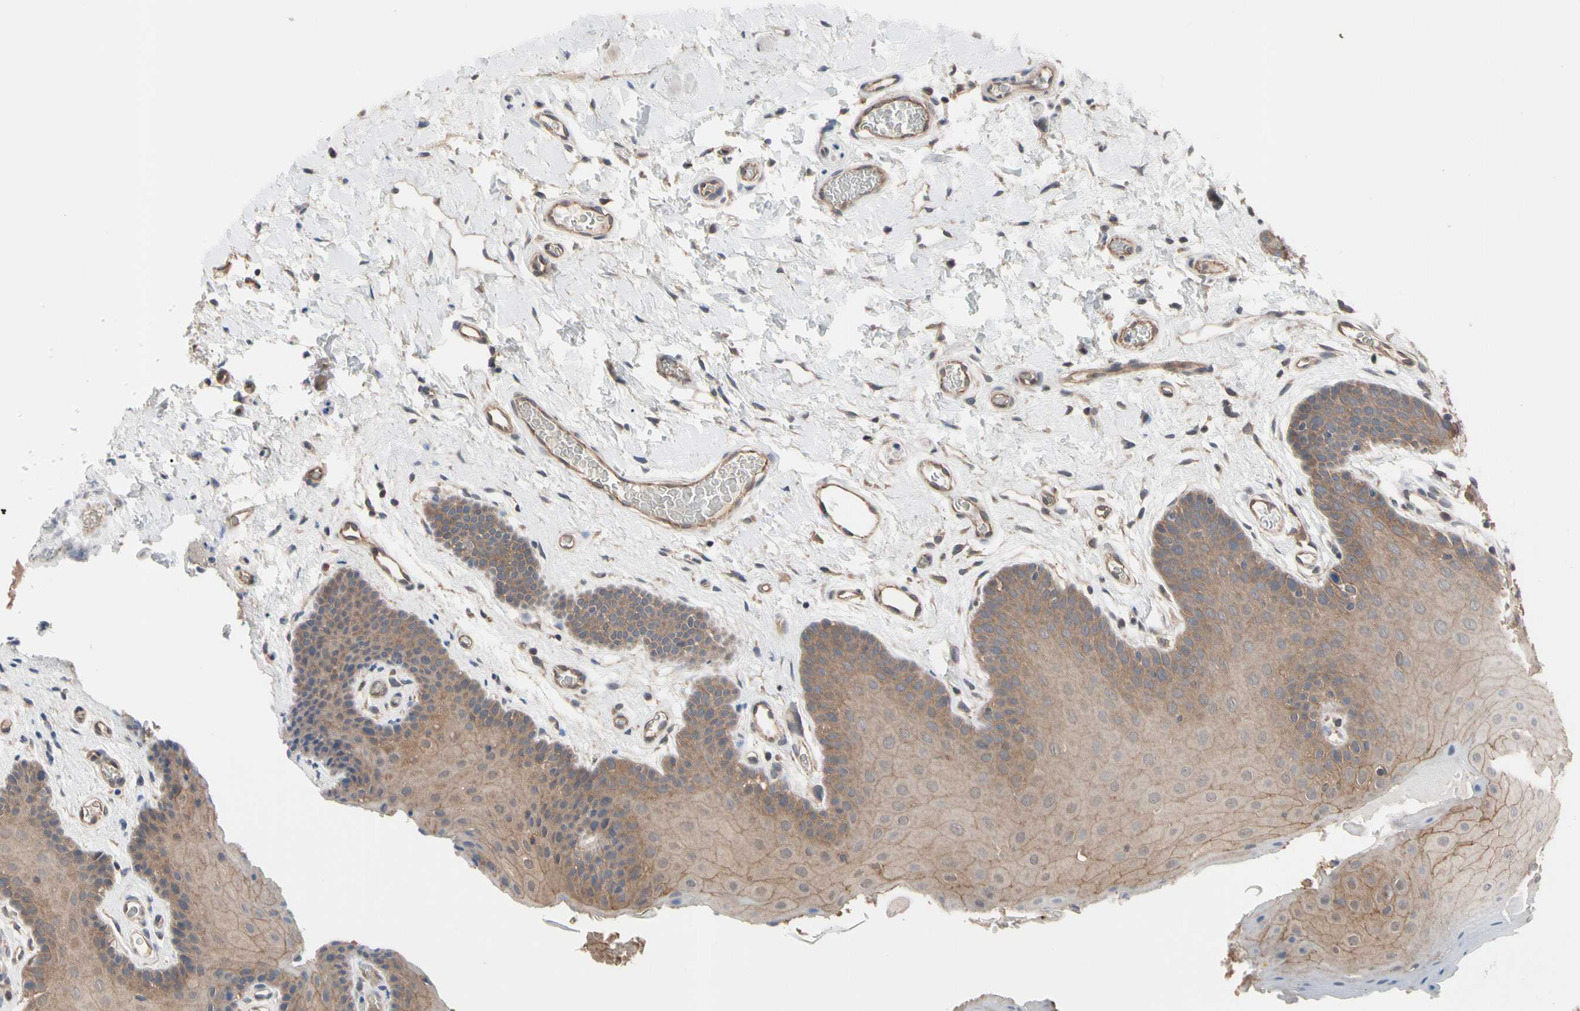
{"staining": {"intensity": "moderate", "quantity": ">75%", "location": "cytoplasmic/membranous"}, "tissue": "oral mucosa", "cell_type": "Squamous epithelial cells", "image_type": "normal", "snomed": [{"axis": "morphology", "description": "Normal tissue, NOS"}, {"axis": "topography", "description": "Oral tissue"}], "caption": "Immunohistochemical staining of normal oral mucosa demonstrates moderate cytoplasmic/membranous protein expression in about >75% of squamous epithelial cells.", "gene": "DPP8", "patient": {"sex": "male", "age": 54}}